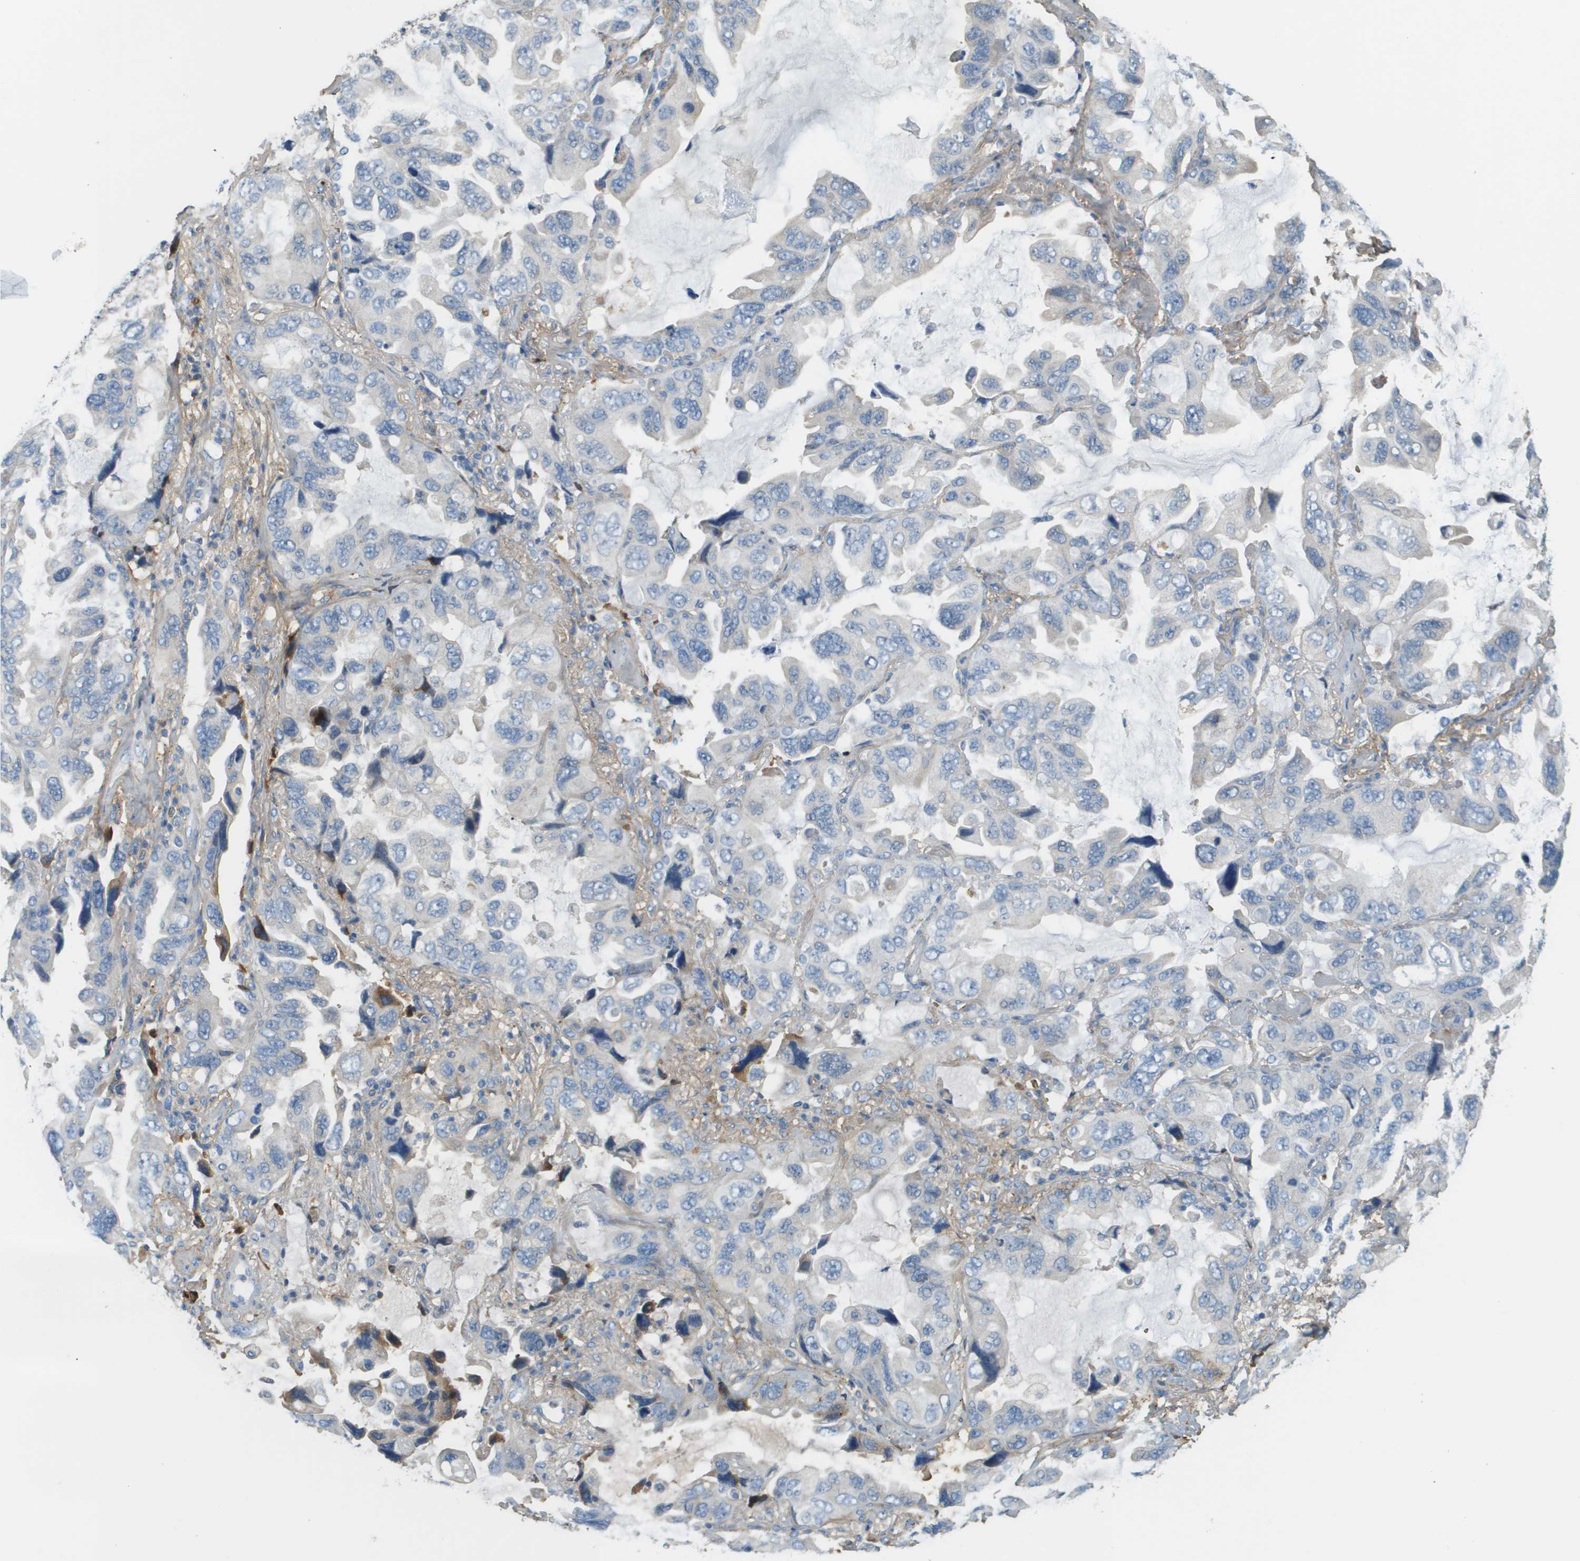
{"staining": {"intensity": "negative", "quantity": "none", "location": "none"}, "tissue": "lung cancer", "cell_type": "Tumor cells", "image_type": "cancer", "snomed": [{"axis": "morphology", "description": "Squamous cell carcinoma, NOS"}, {"axis": "topography", "description": "Lung"}], "caption": "An image of human lung cancer (squamous cell carcinoma) is negative for staining in tumor cells.", "gene": "DCN", "patient": {"sex": "female", "age": 73}}